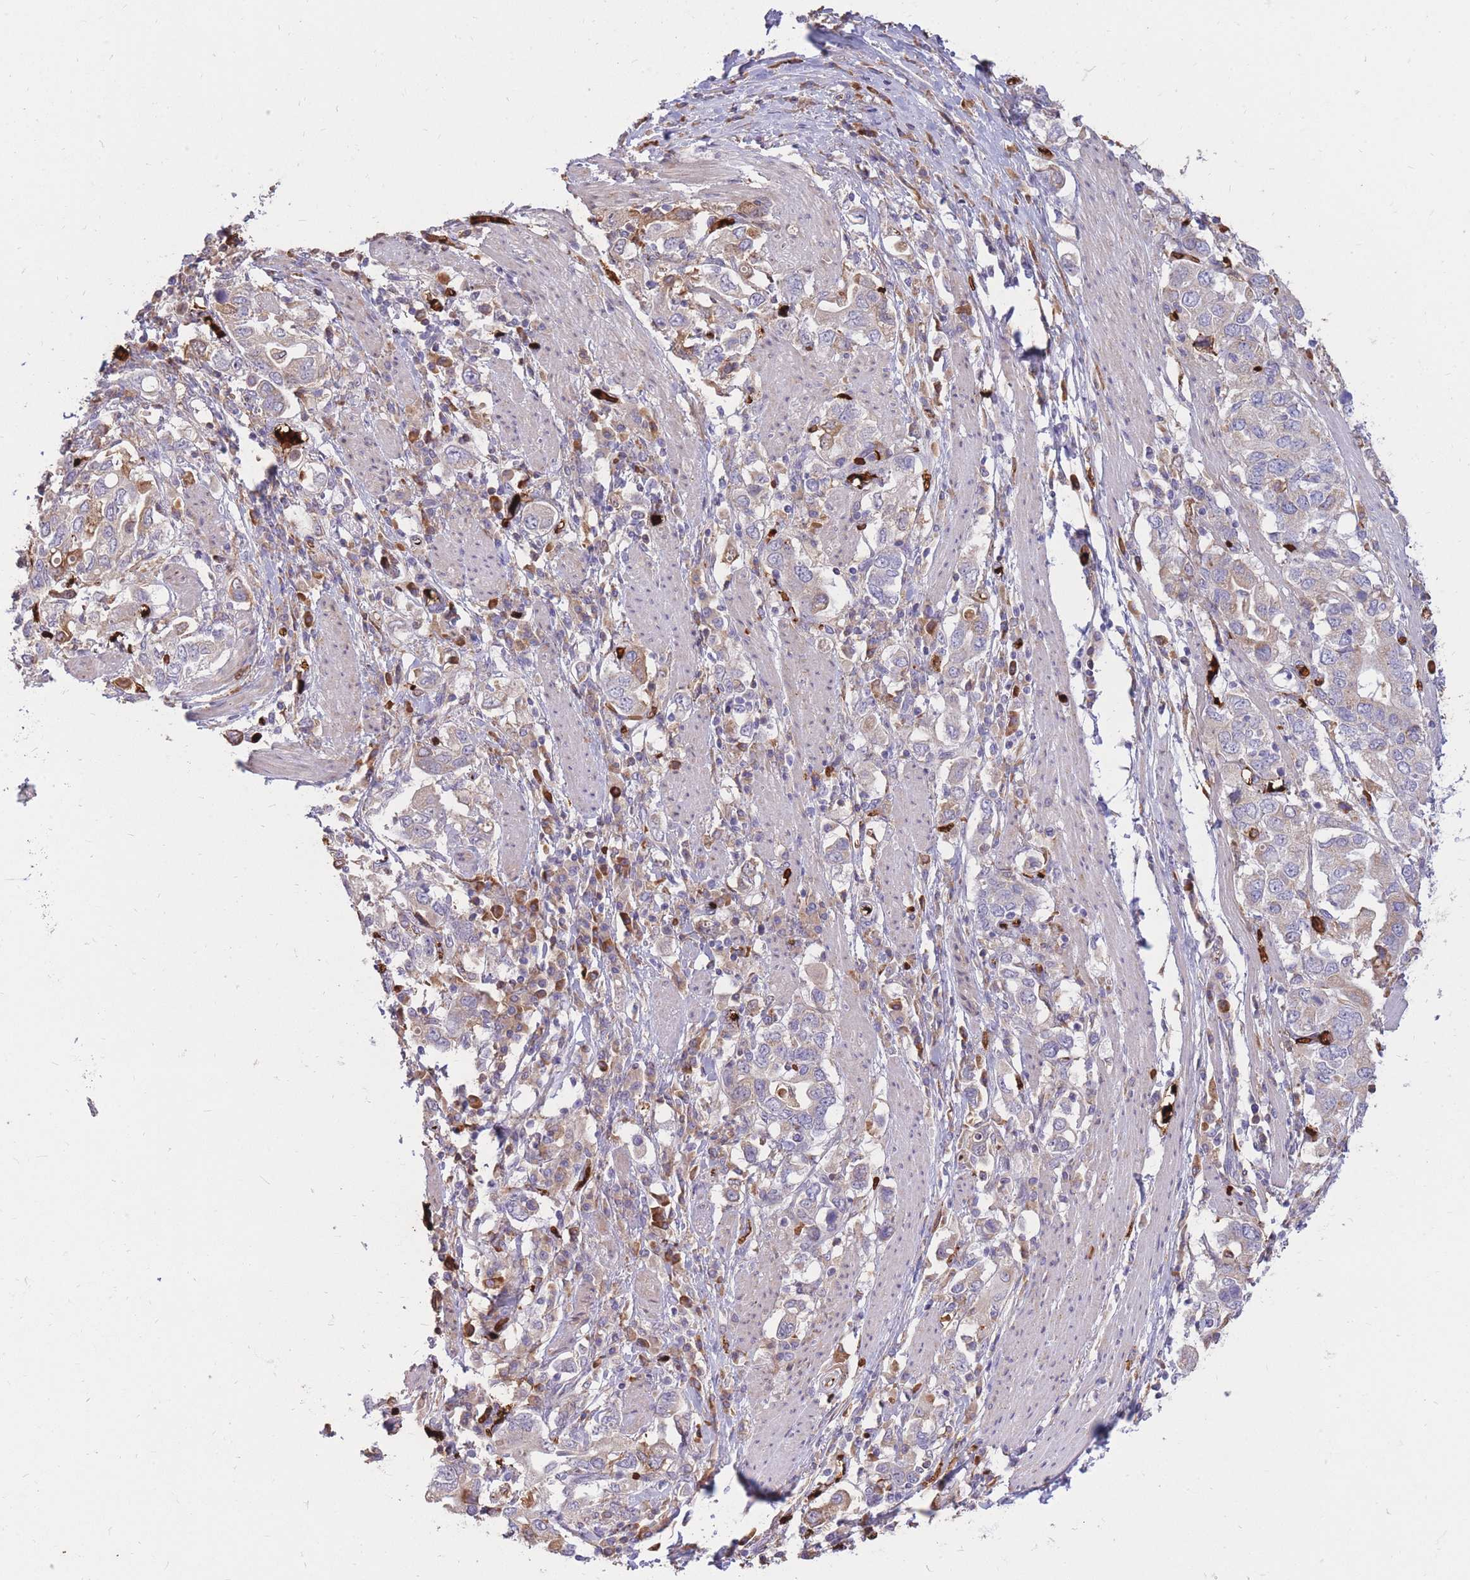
{"staining": {"intensity": "weak", "quantity": "<25%", "location": "cytoplasmic/membranous"}, "tissue": "stomach cancer", "cell_type": "Tumor cells", "image_type": "cancer", "snomed": [{"axis": "morphology", "description": "Adenocarcinoma, NOS"}, {"axis": "topography", "description": "Stomach, upper"}, {"axis": "topography", "description": "Stomach"}], "caption": "Immunohistochemical staining of human adenocarcinoma (stomach) shows no significant expression in tumor cells.", "gene": "ATP10D", "patient": {"sex": "male", "age": 62}}